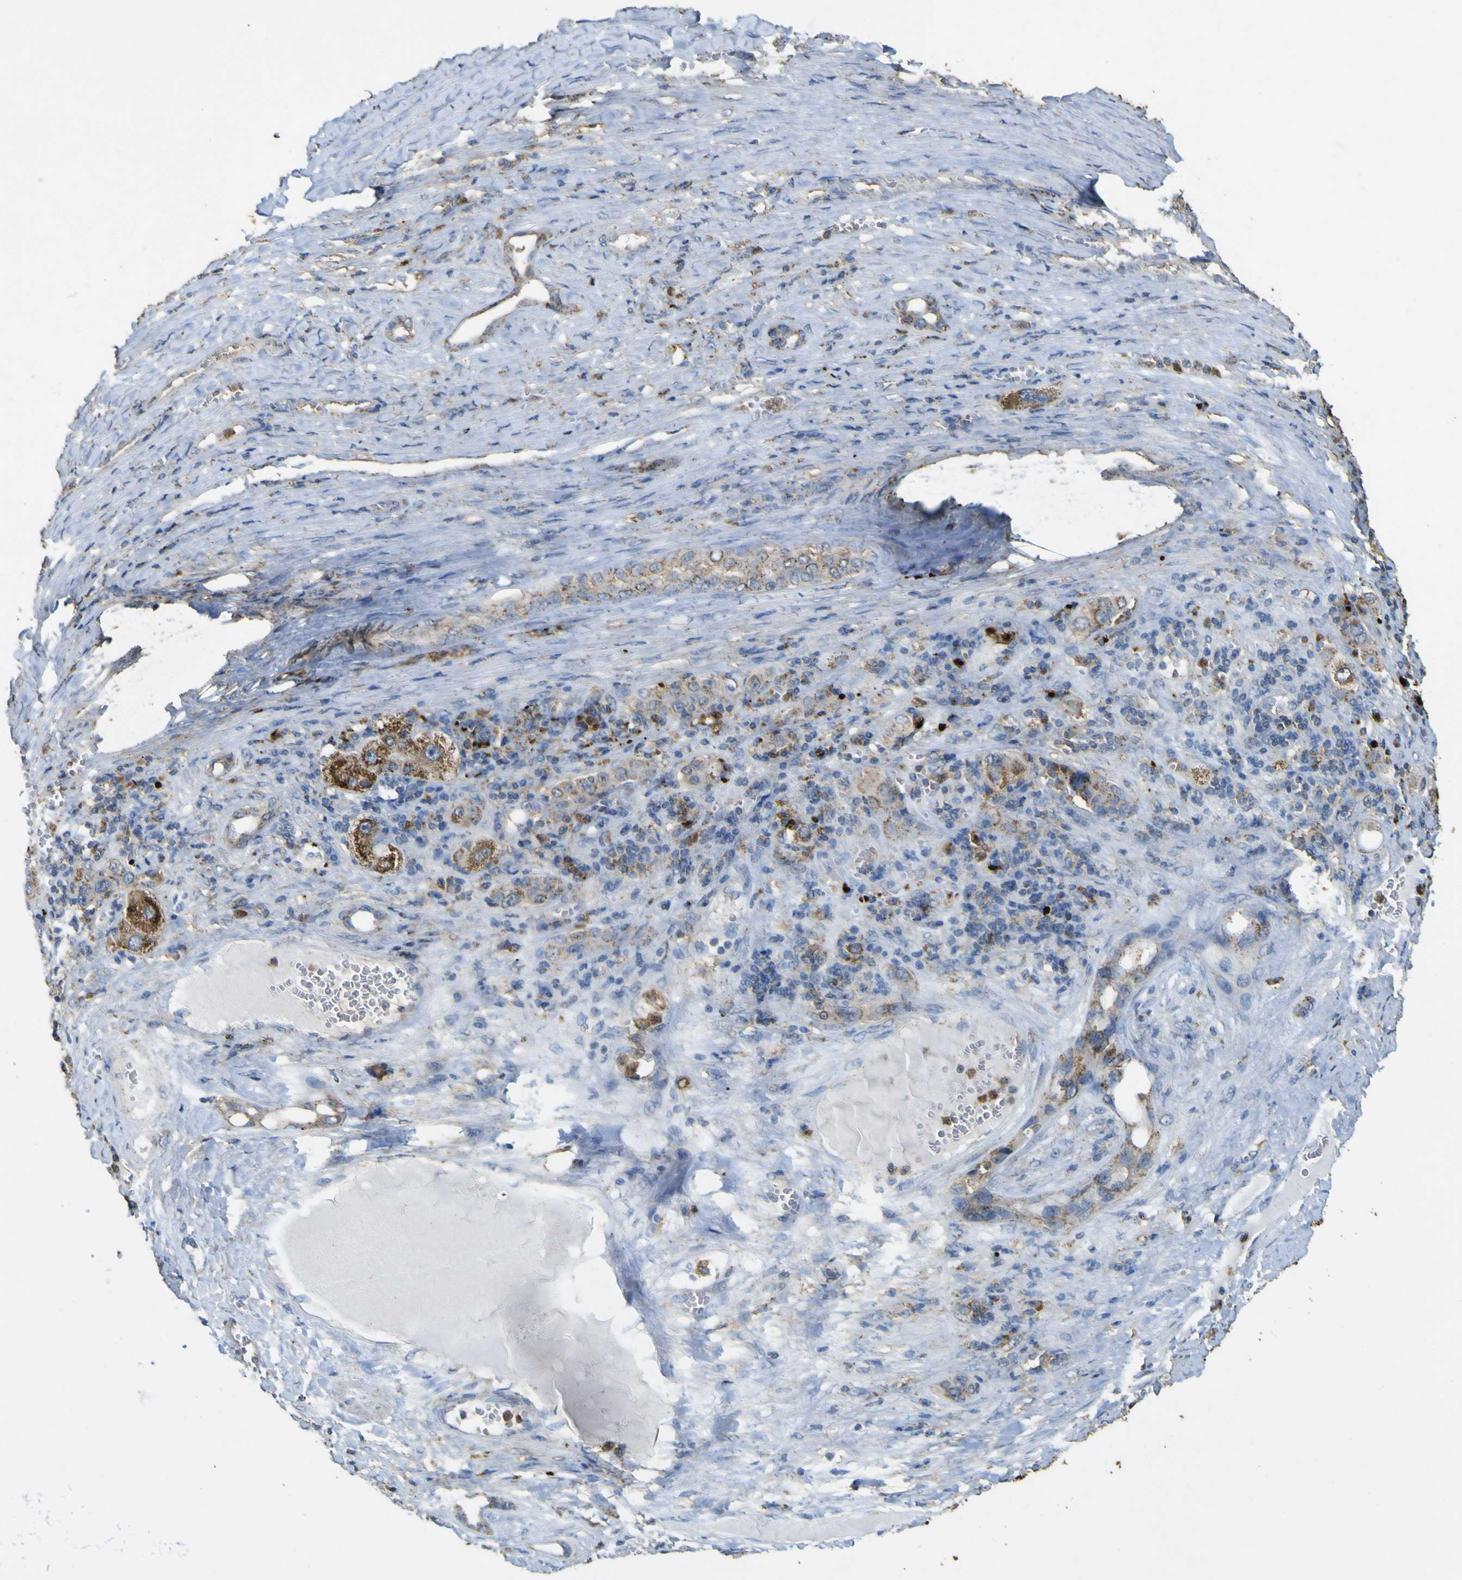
{"staining": {"intensity": "strong", "quantity": ">75%", "location": "cytoplasmic/membranous"}, "tissue": "liver cancer", "cell_type": "Tumor cells", "image_type": "cancer", "snomed": [{"axis": "morphology", "description": "Carcinoma, Hepatocellular, NOS"}, {"axis": "topography", "description": "Liver"}], "caption": "Immunohistochemistry image of neoplastic tissue: liver hepatocellular carcinoma stained using immunohistochemistry (IHC) demonstrates high levels of strong protein expression localized specifically in the cytoplasmic/membranous of tumor cells, appearing as a cytoplasmic/membranous brown color.", "gene": "ACSL3", "patient": {"sex": "female", "age": 73}}